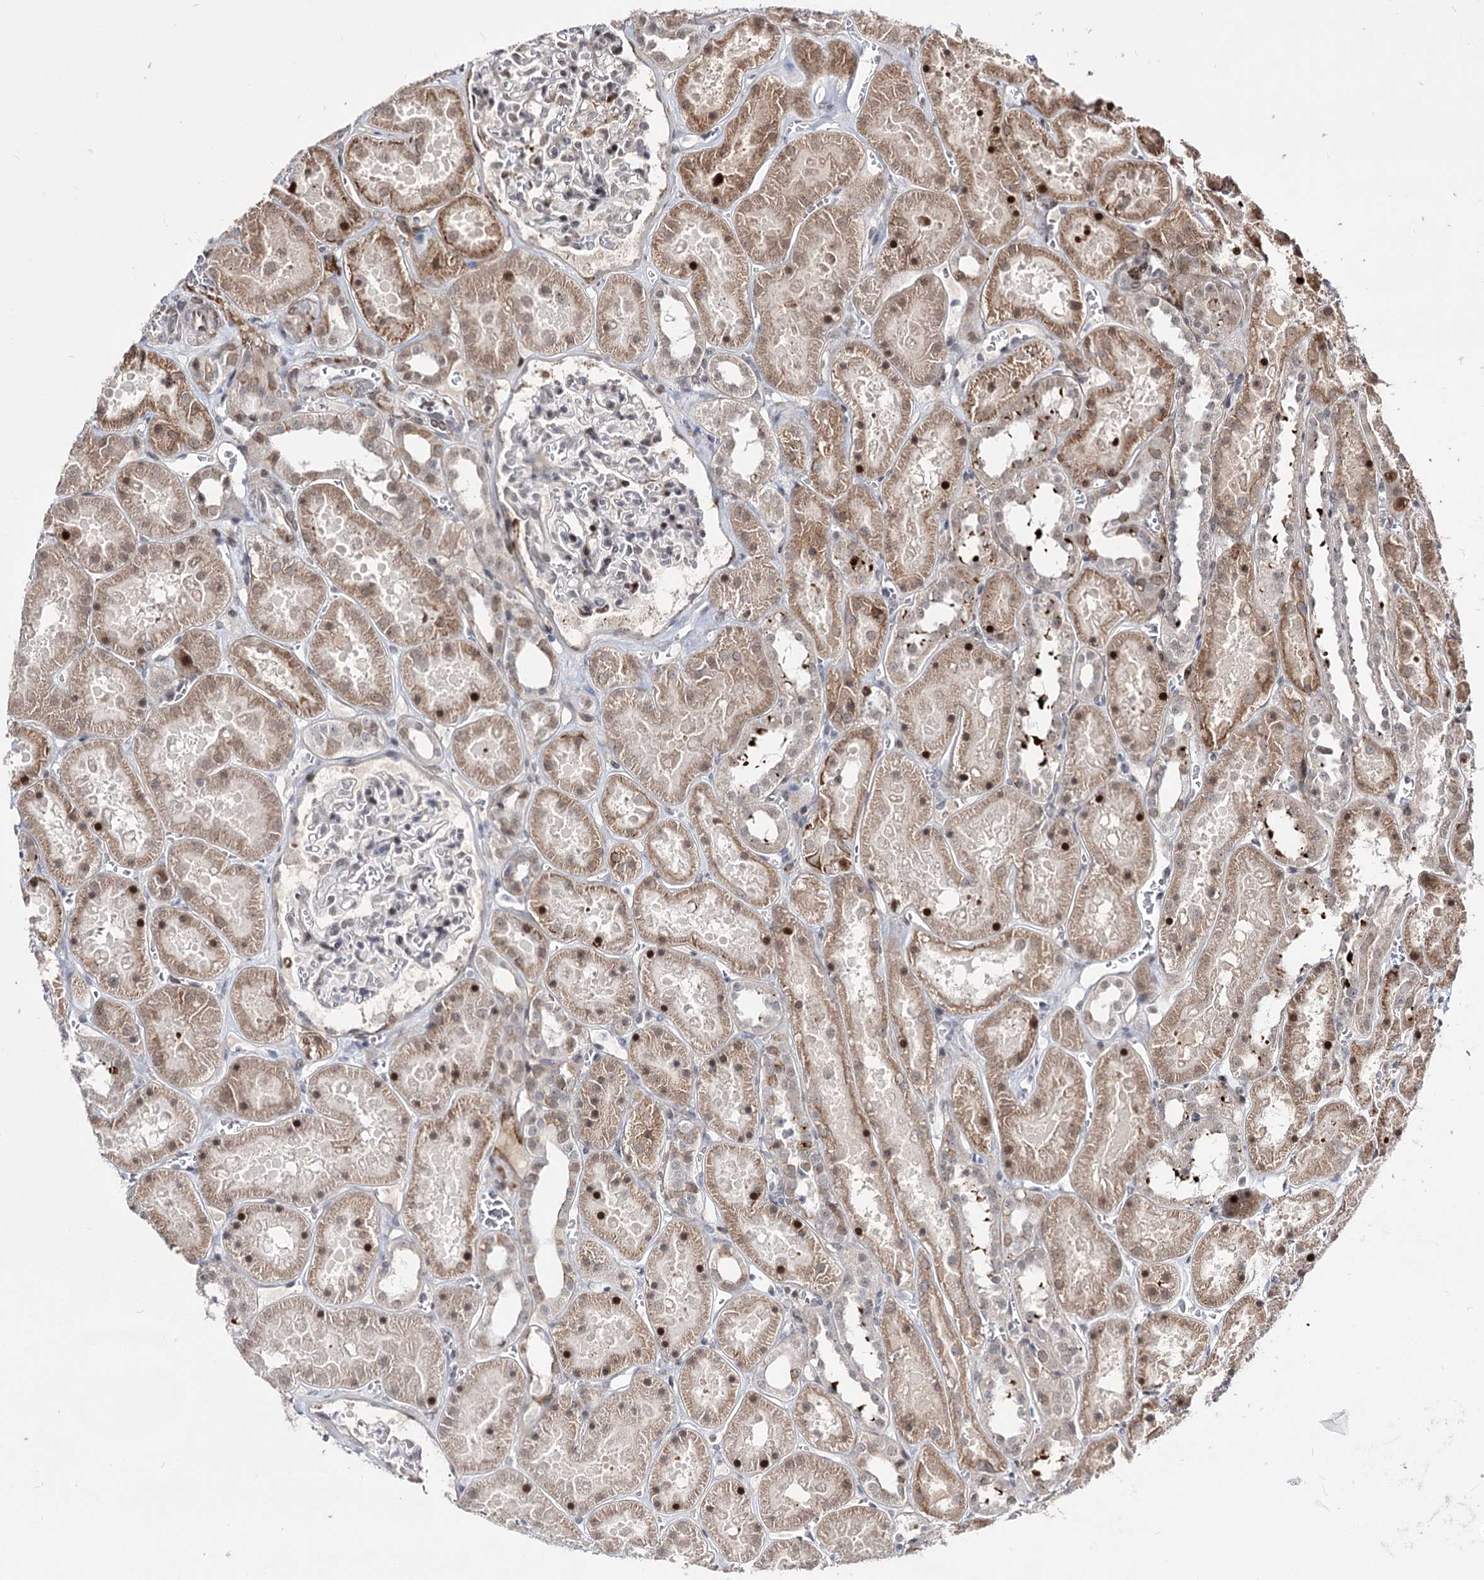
{"staining": {"intensity": "moderate", "quantity": "<25%", "location": "nuclear"}, "tissue": "kidney", "cell_type": "Cells in glomeruli", "image_type": "normal", "snomed": [{"axis": "morphology", "description": "Normal tissue, NOS"}, {"axis": "topography", "description": "Kidney"}], "caption": "This photomicrograph demonstrates normal kidney stained with immunohistochemistry (IHC) to label a protein in brown. The nuclear of cells in glomeruli show moderate positivity for the protein. Nuclei are counter-stained blue.", "gene": "STOX1", "patient": {"sex": "female", "age": 41}}